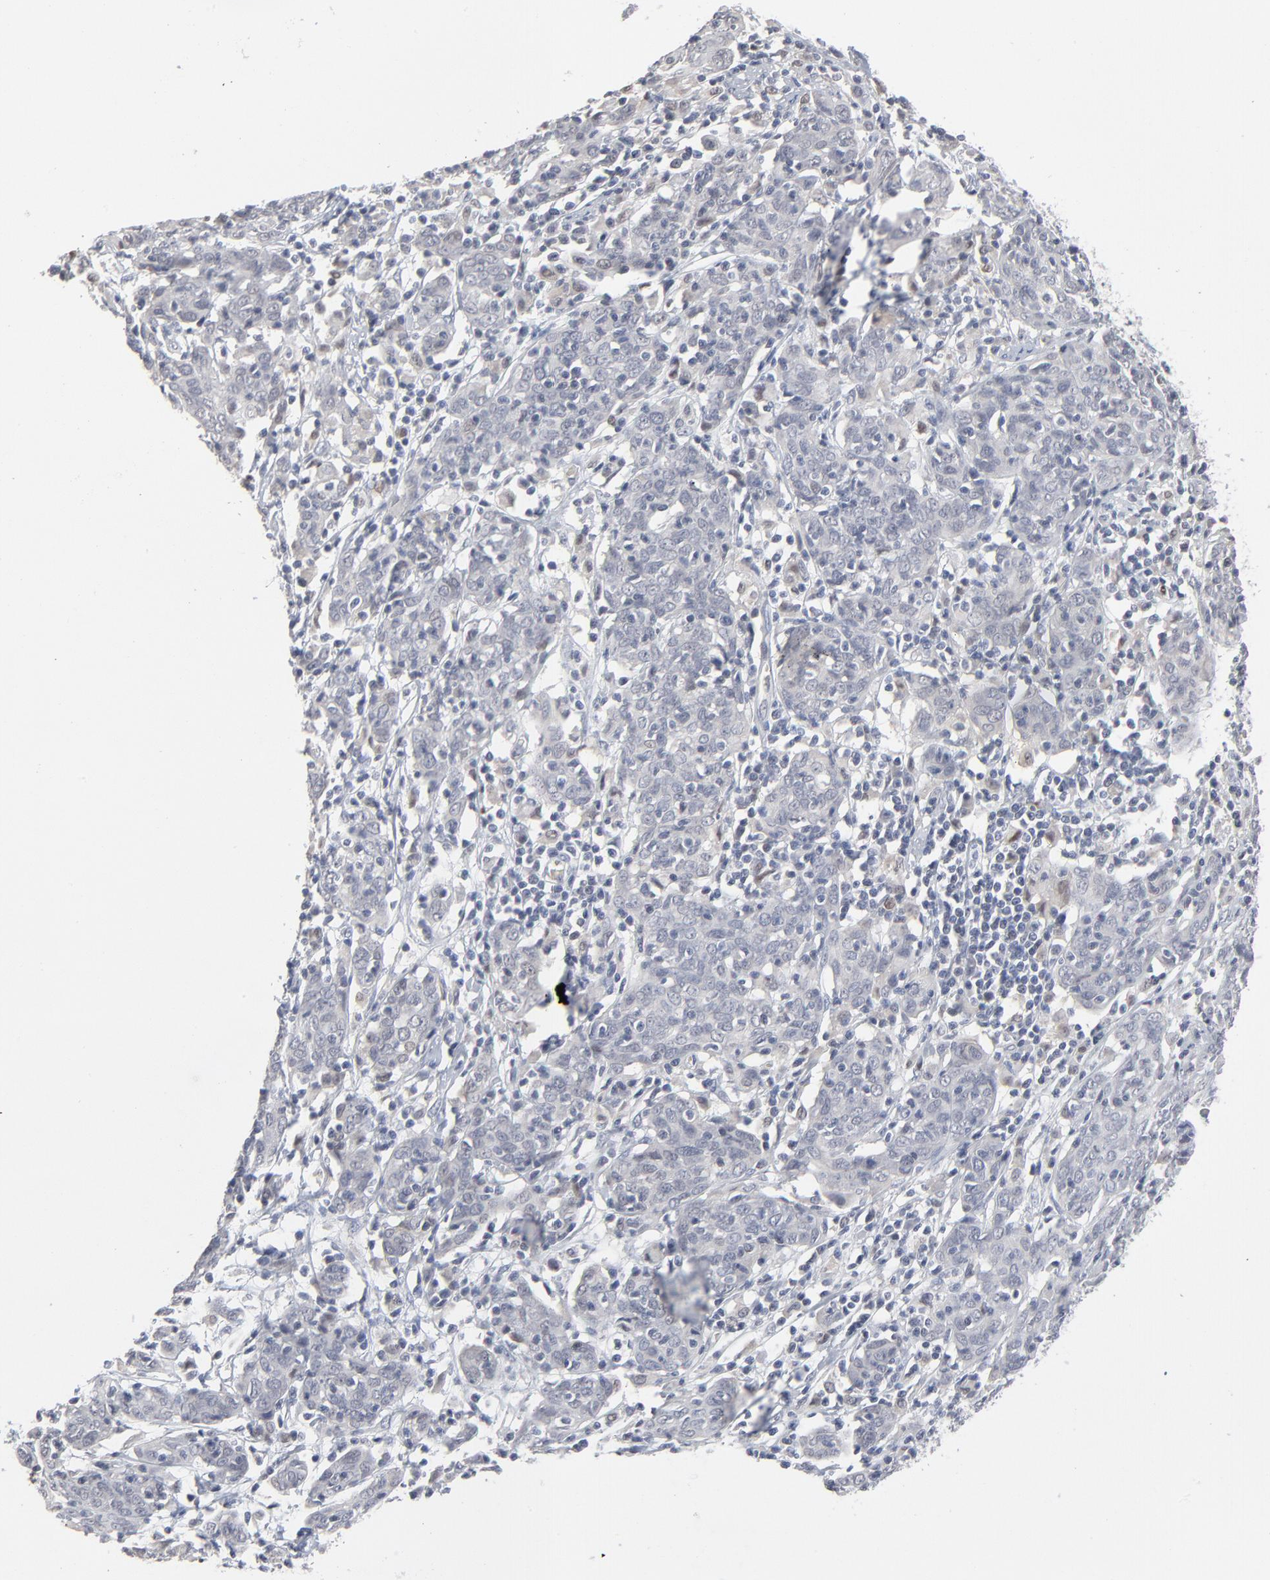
{"staining": {"intensity": "negative", "quantity": "none", "location": "none"}, "tissue": "cervical cancer", "cell_type": "Tumor cells", "image_type": "cancer", "snomed": [{"axis": "morphology", "description": "Normal tissue, NOS"}, {"axis": "morphology", "description": "Squamous cell carcinoma, NOS"}, {"axis": "topography", "description": "Cervix"}], "caption": "An immunohistochemistry (IHC) photomicrograph of cervical squamous cell carcinoma is shown. There is no staining in tumor cells of cervical squamous cell carcinoma.", "gene": "FOXN2", "patient": {"sex": "female", "age": 67}}